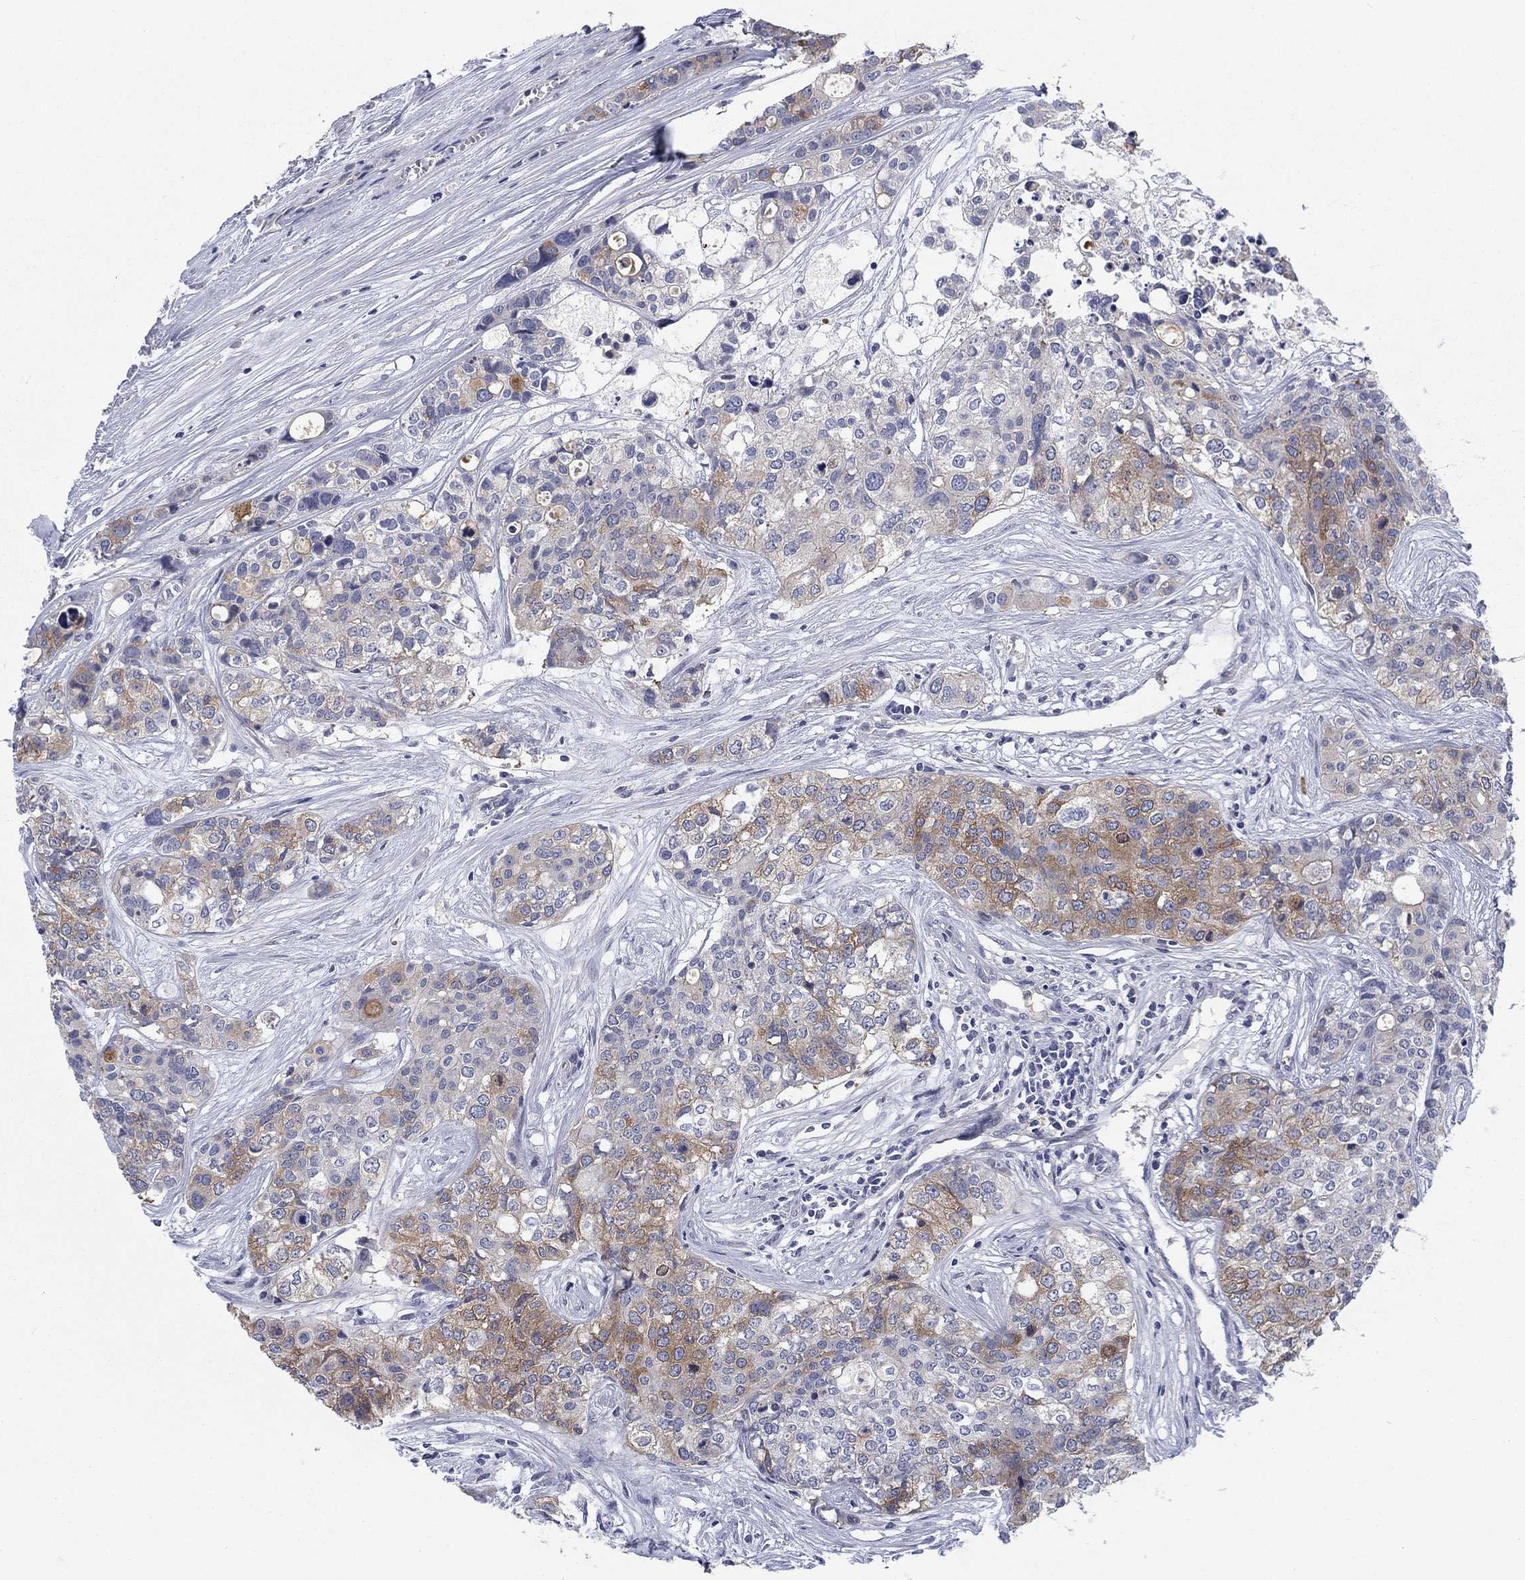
{"staining": {"intensity": "moderate", "quantity": "25%-75%", "location": "cytoplasmic/membranous"}, "tissue": "carcinoid", "cell_type": "Tumor cells", "image_type": "cancer", "snomed": [{"axis": "morphology", "description": "Carcinoid, malignant, NOS"}, {"axis": "topography", "description": "Colon"}], "caption": "Moderate cytoplasmic/membranous positivity for a protein is present in about 25%-75% of tumor cells of carcinoid using IHC.", "gene": "KIF15", "patient": {"sex": "male", "age": 81}}